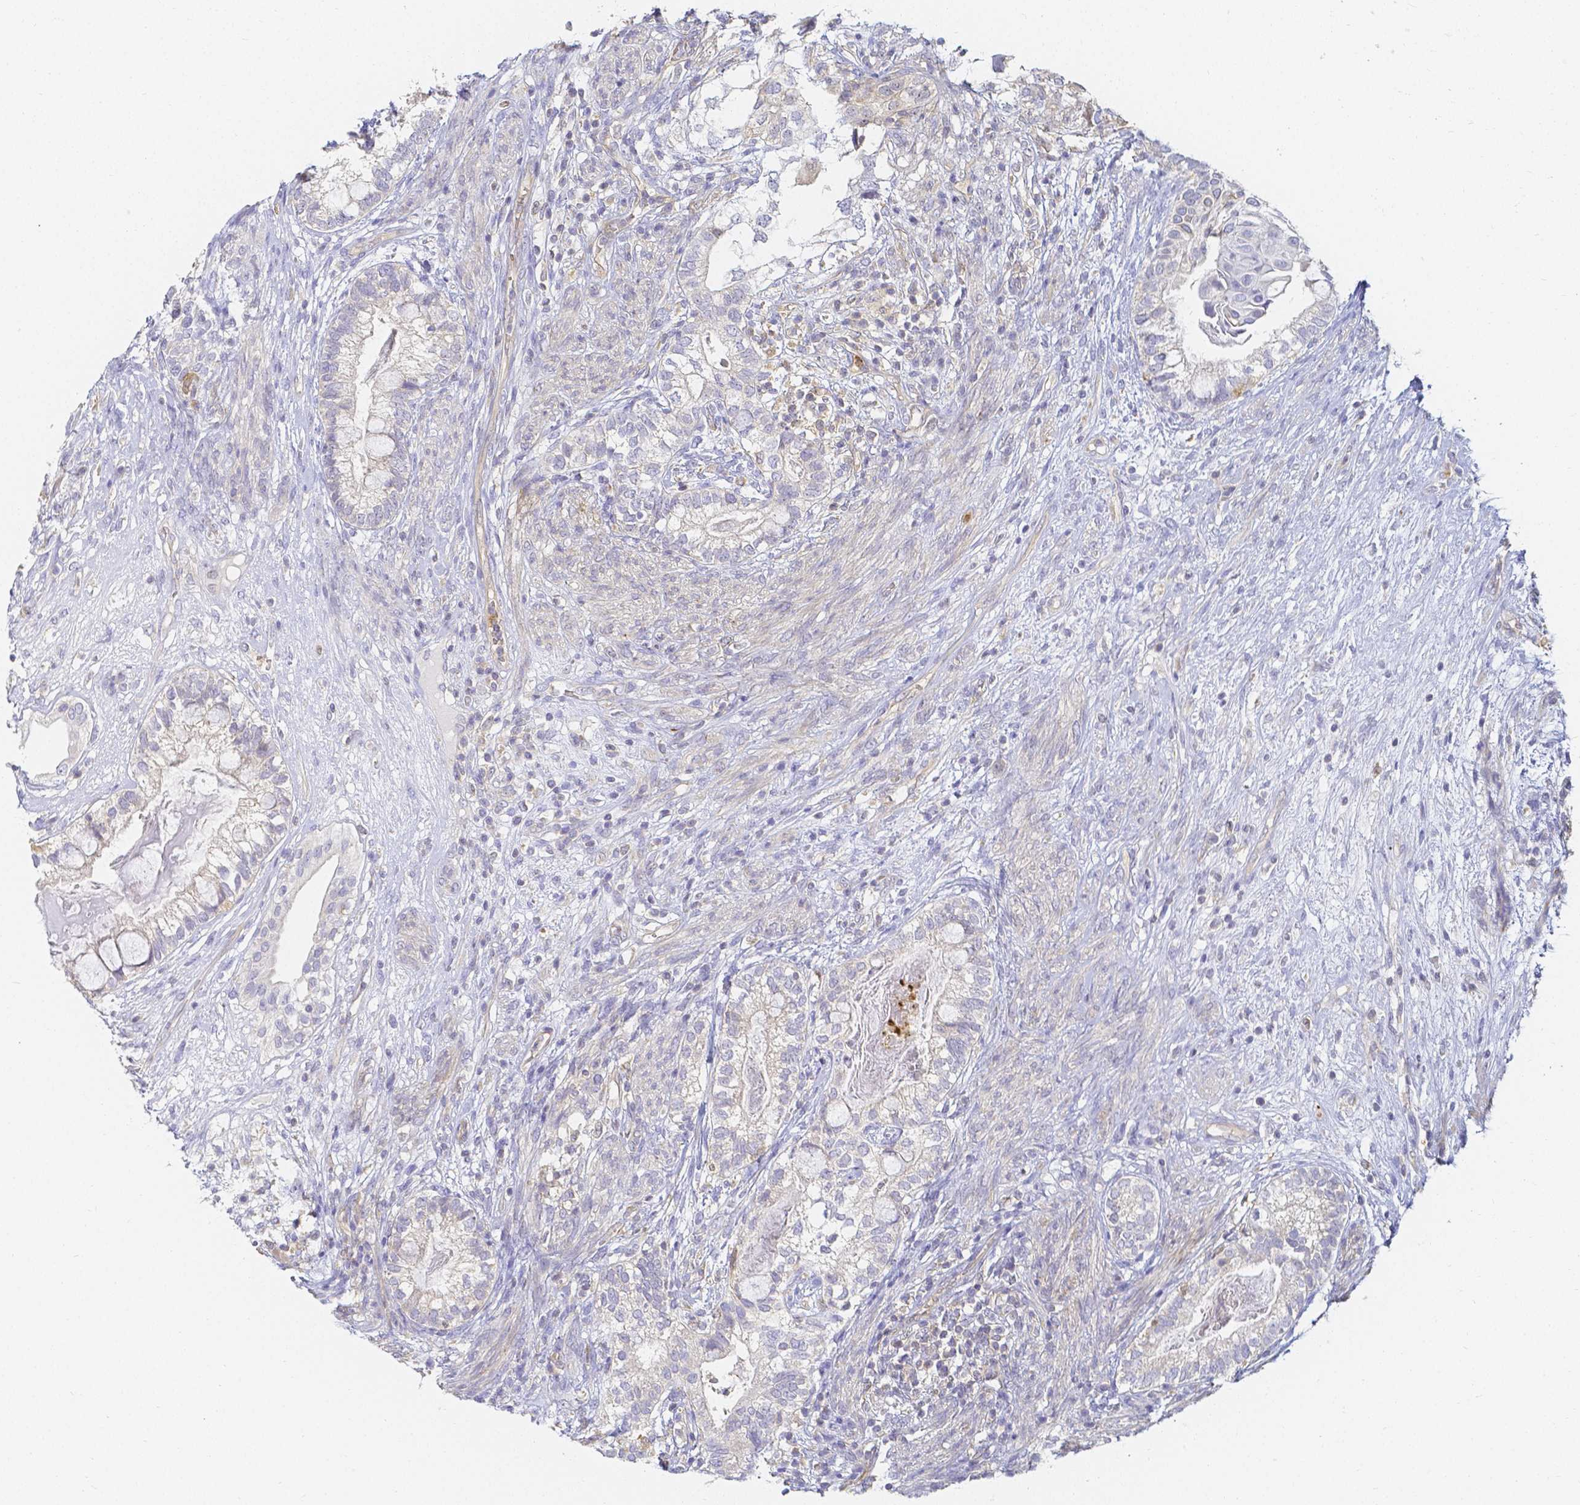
{"staining": {"intensity": "negative", "quantity": "none", "location": "none"}, "tissue": "testis cancer", "cell_type": "Tumor cells", "image_type": "cancer", "snomed": [{"axis": "morphology", "description": "Seminoma, NOS"}, {"axis": "morphology", "description": "Carcinoma, Embryonal, NOS"}, {"axis": "topography", "description": "Testis"}], "caption": "Seminoma (testis) was stained to show a protein in brown. There is no significant expression in tumor cells. (DAB (3,3'-diaminobenzidine) immunohistochemistry (IHC) visualized using brightfield microscopy, high magnification).", "gene": "KCNH1", "patient": {"sex": "male", "age": 41}}